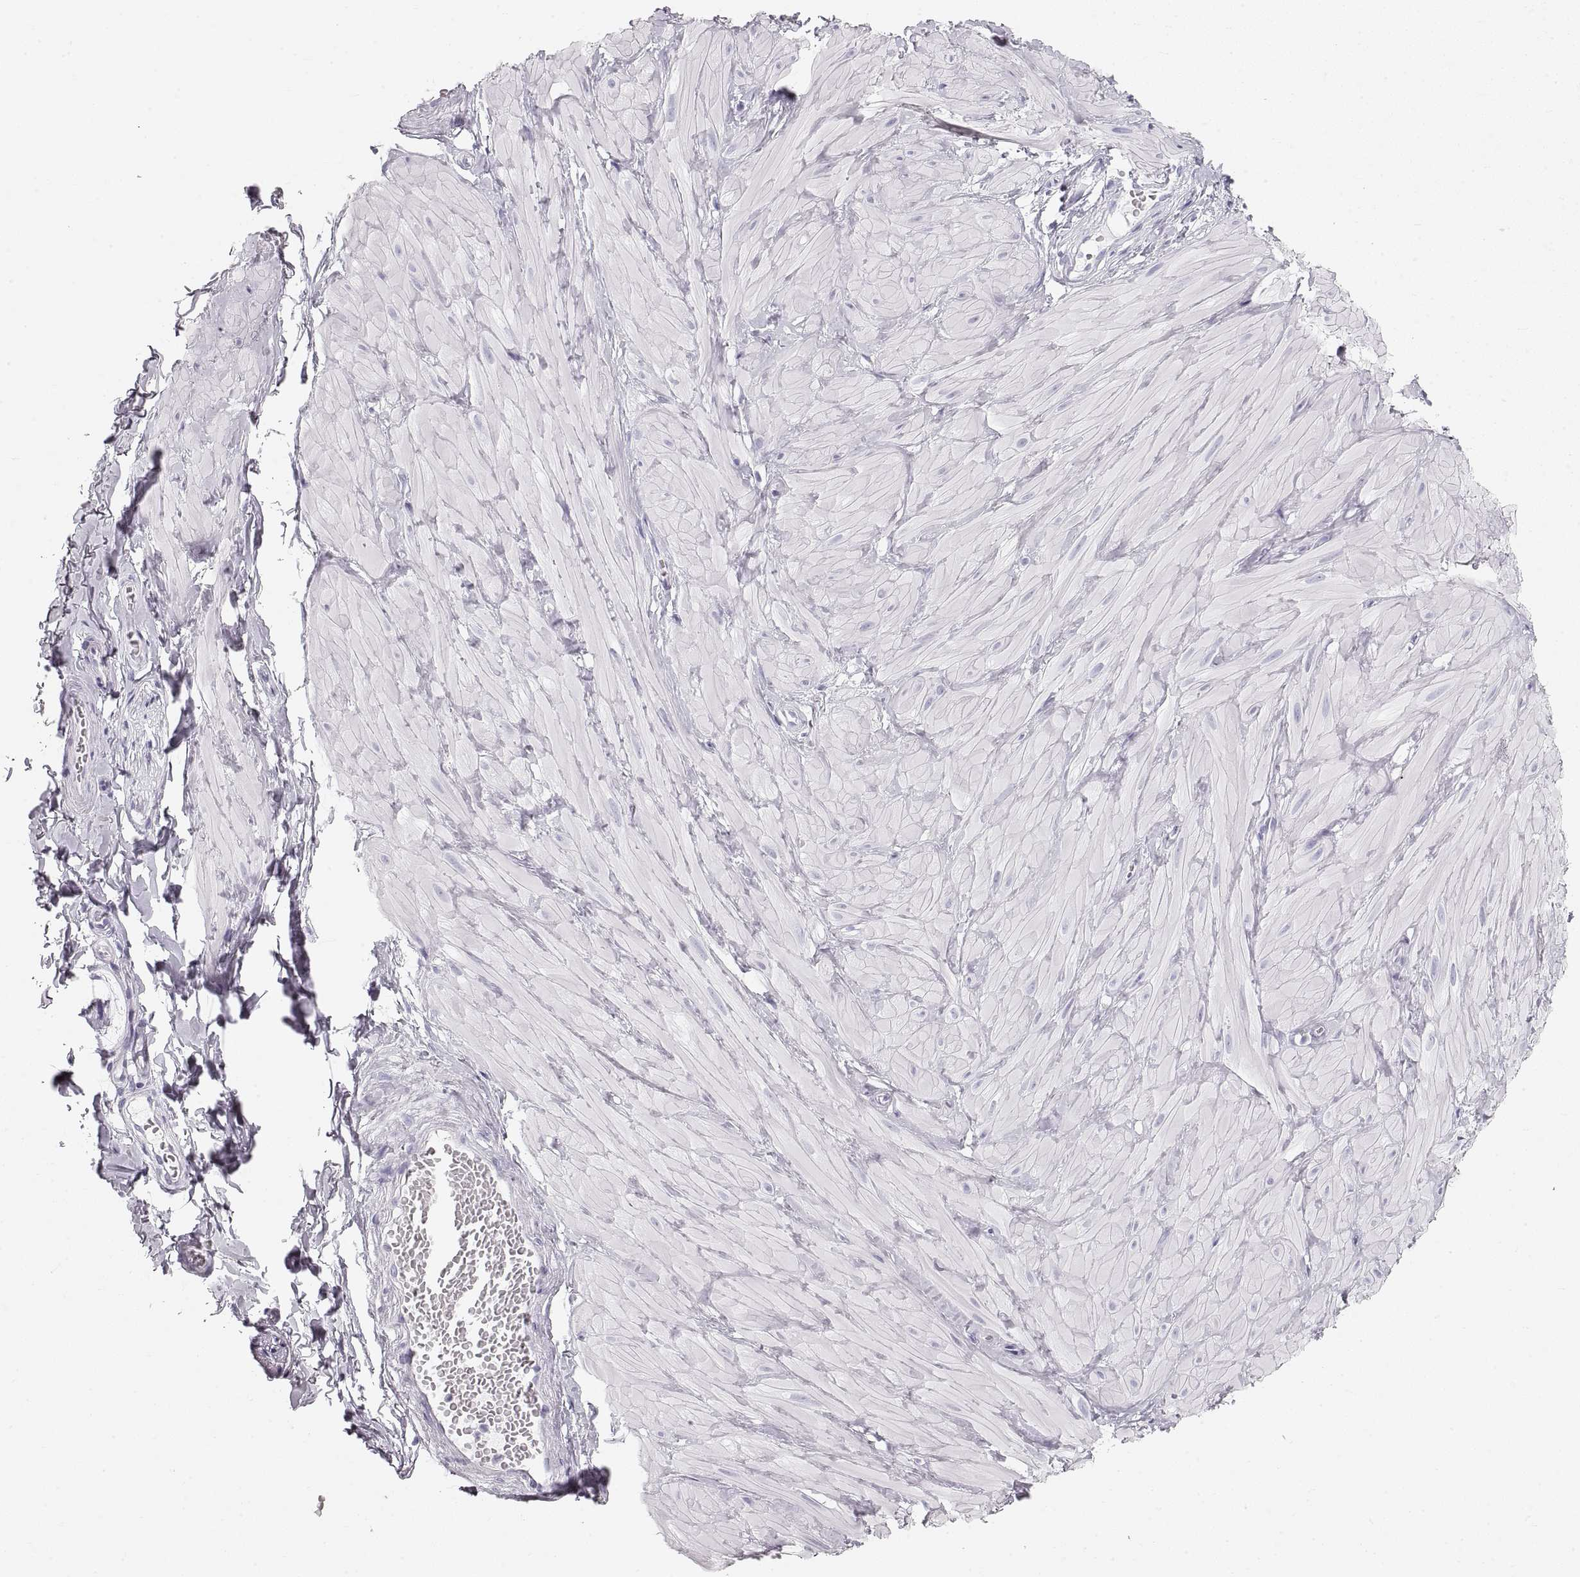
{"staining": {"intensity": "negative", "quantity": "none", "location": "none"}, "tissue": "adipose tissue", "cell_type": "Adipocytes", "image_type": "normal", "snomed": [{"axis": "morphology", "description": "Normal tissue, NOS"}, {"axis": "topography", "description": "Smooth muscle"}, {"axis": "topography", "description": "Peripheral nerve tissue"}], "caption": "The histopathology image shows no staining of adipocytes in unremarkable adipose tissue. (Immunohistochemistry, brightfield microscopy, high magnification).", "gene": "CRYAA", "patient": {"sex": "male", "age": 22}}